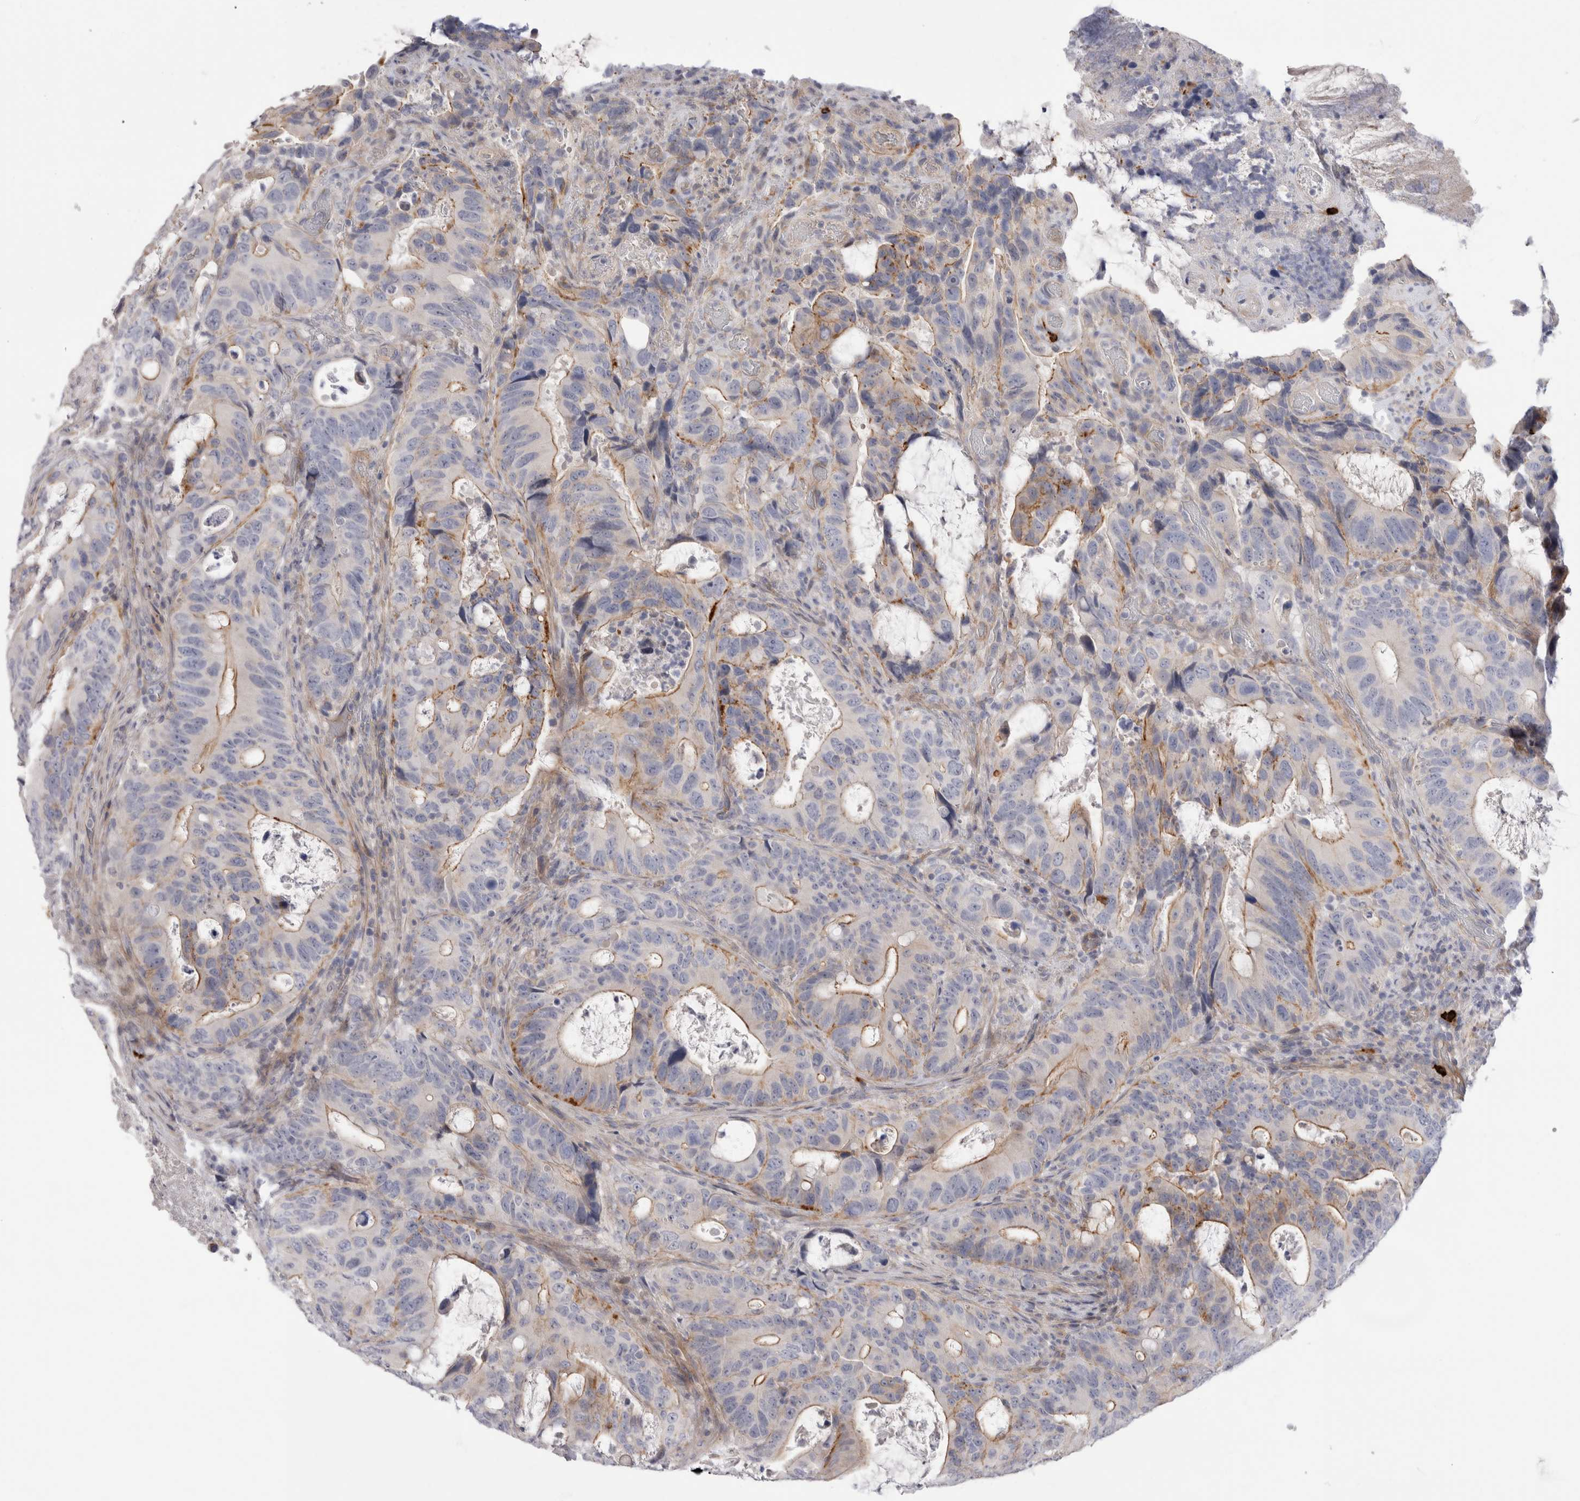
{"staining": {"intensity": "moderate", "quantity": "<25%", "location": "cytoplasmic/membranous"}, "tissue": "colorectal cancer", "cell_type": "Tumor cells", "image_type": "cancer", "snomed": [{"axis": "morphology", "description": "Adenocarcinoma, NOS"}, {"axis": "topography", "description": "Colon"}], "caption": "A brown stain shows moderate cytoplasmic/membranous expression of a protein in adenocarcinoma (colorectal) tumor cells.", "gene": "SPINK2", "patient": {"sex": "male", "age": 83}}